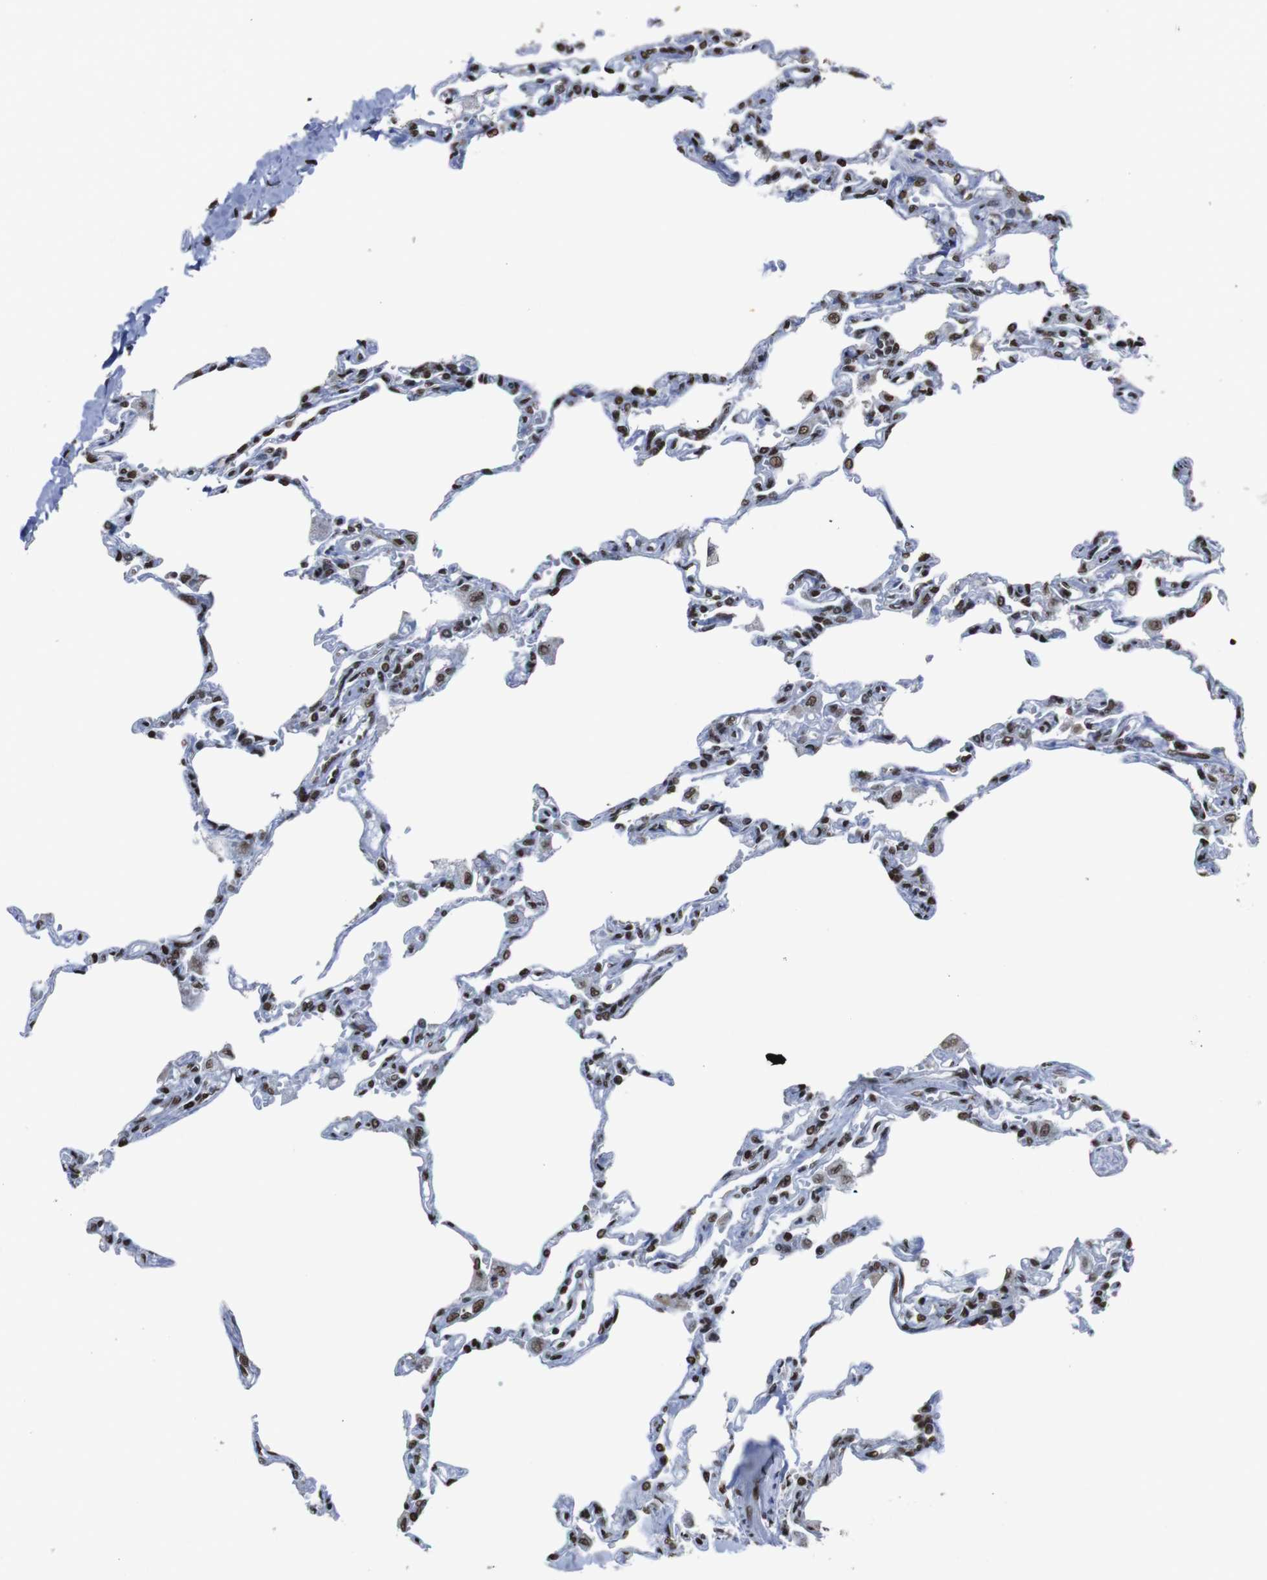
{"staining": {"intensity": "strong", "quantity": ">75%", "location": "nuclear"}, "tissue": "lung", "cell_type": "Alveolar cells", "image_type": "normal", "snomed": [{"axis": "morphology", "description": "Normal tissue, NOS"}, {"axis": "topography", "description": "Lung"}], "caption": "Lung stained with DAB IHC displays high levels of strong nuclear staining in approximately >75% of alveolar cells.", "gene": "ROMO1", "patient": {"sex": "male", "age": 21}}